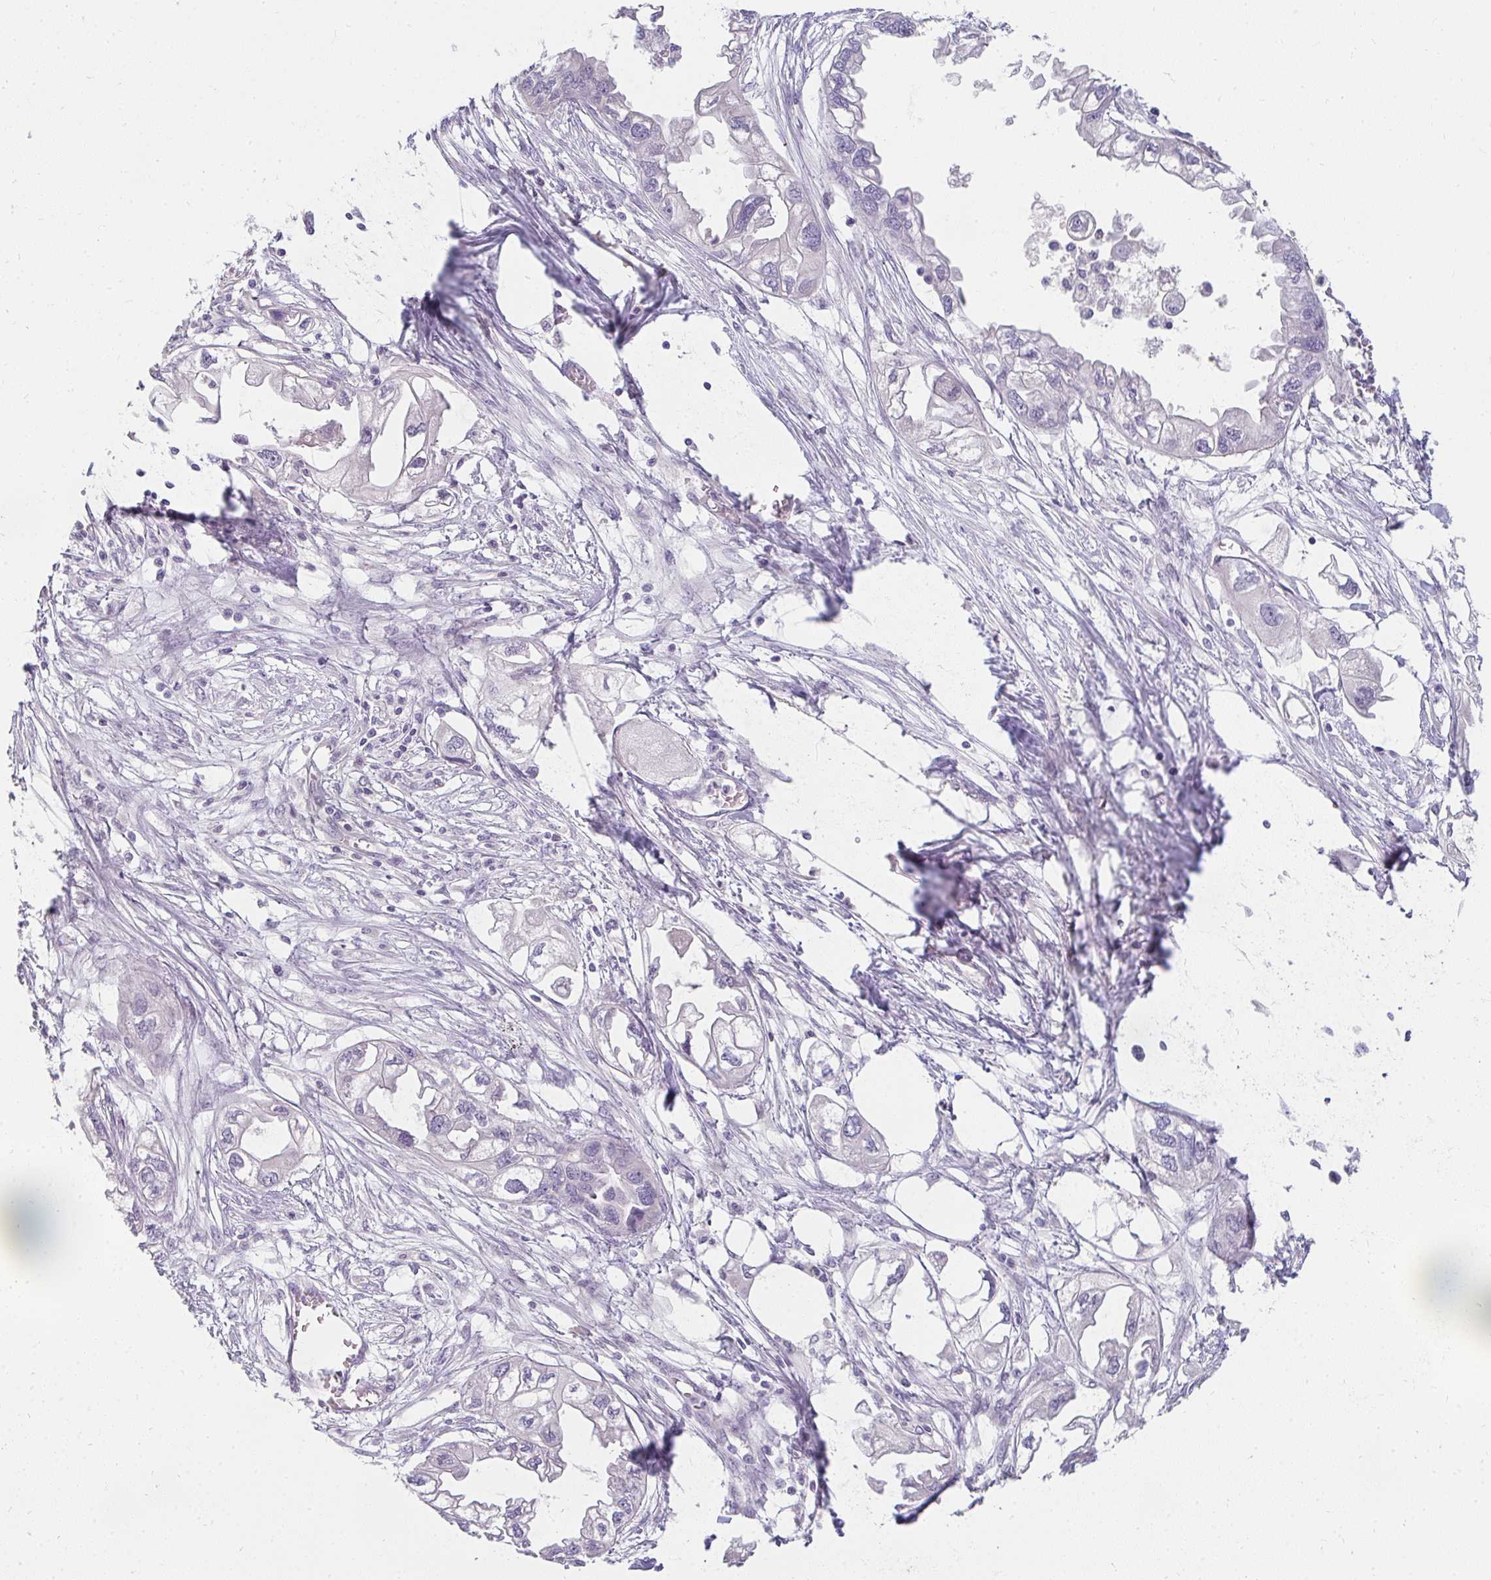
{"staining": {"intensity": "negative", "quantity": "none", "location": "none"}, "tissue": "endometrial cancer", "cell_type": "Tumor cells", "image_type": "cancer", "snomed": [{"axis": "morphology", "description": "Adenocarcinoma, NOS"}, {"axis": "morphology", "description": "Adenocarcinoma, metastatic, NOS"}, {"axis": "topography", "description": "Adipose tissue"}, {"axis": "topography", "description": "Endometrium"}], "caption": "Tumor cells show no significant protein expression in endometrial cancer (metastatic adenocarcinoma).", "gene": "PPP1R3G", "patient": {"sex": "female", "age": 67}}